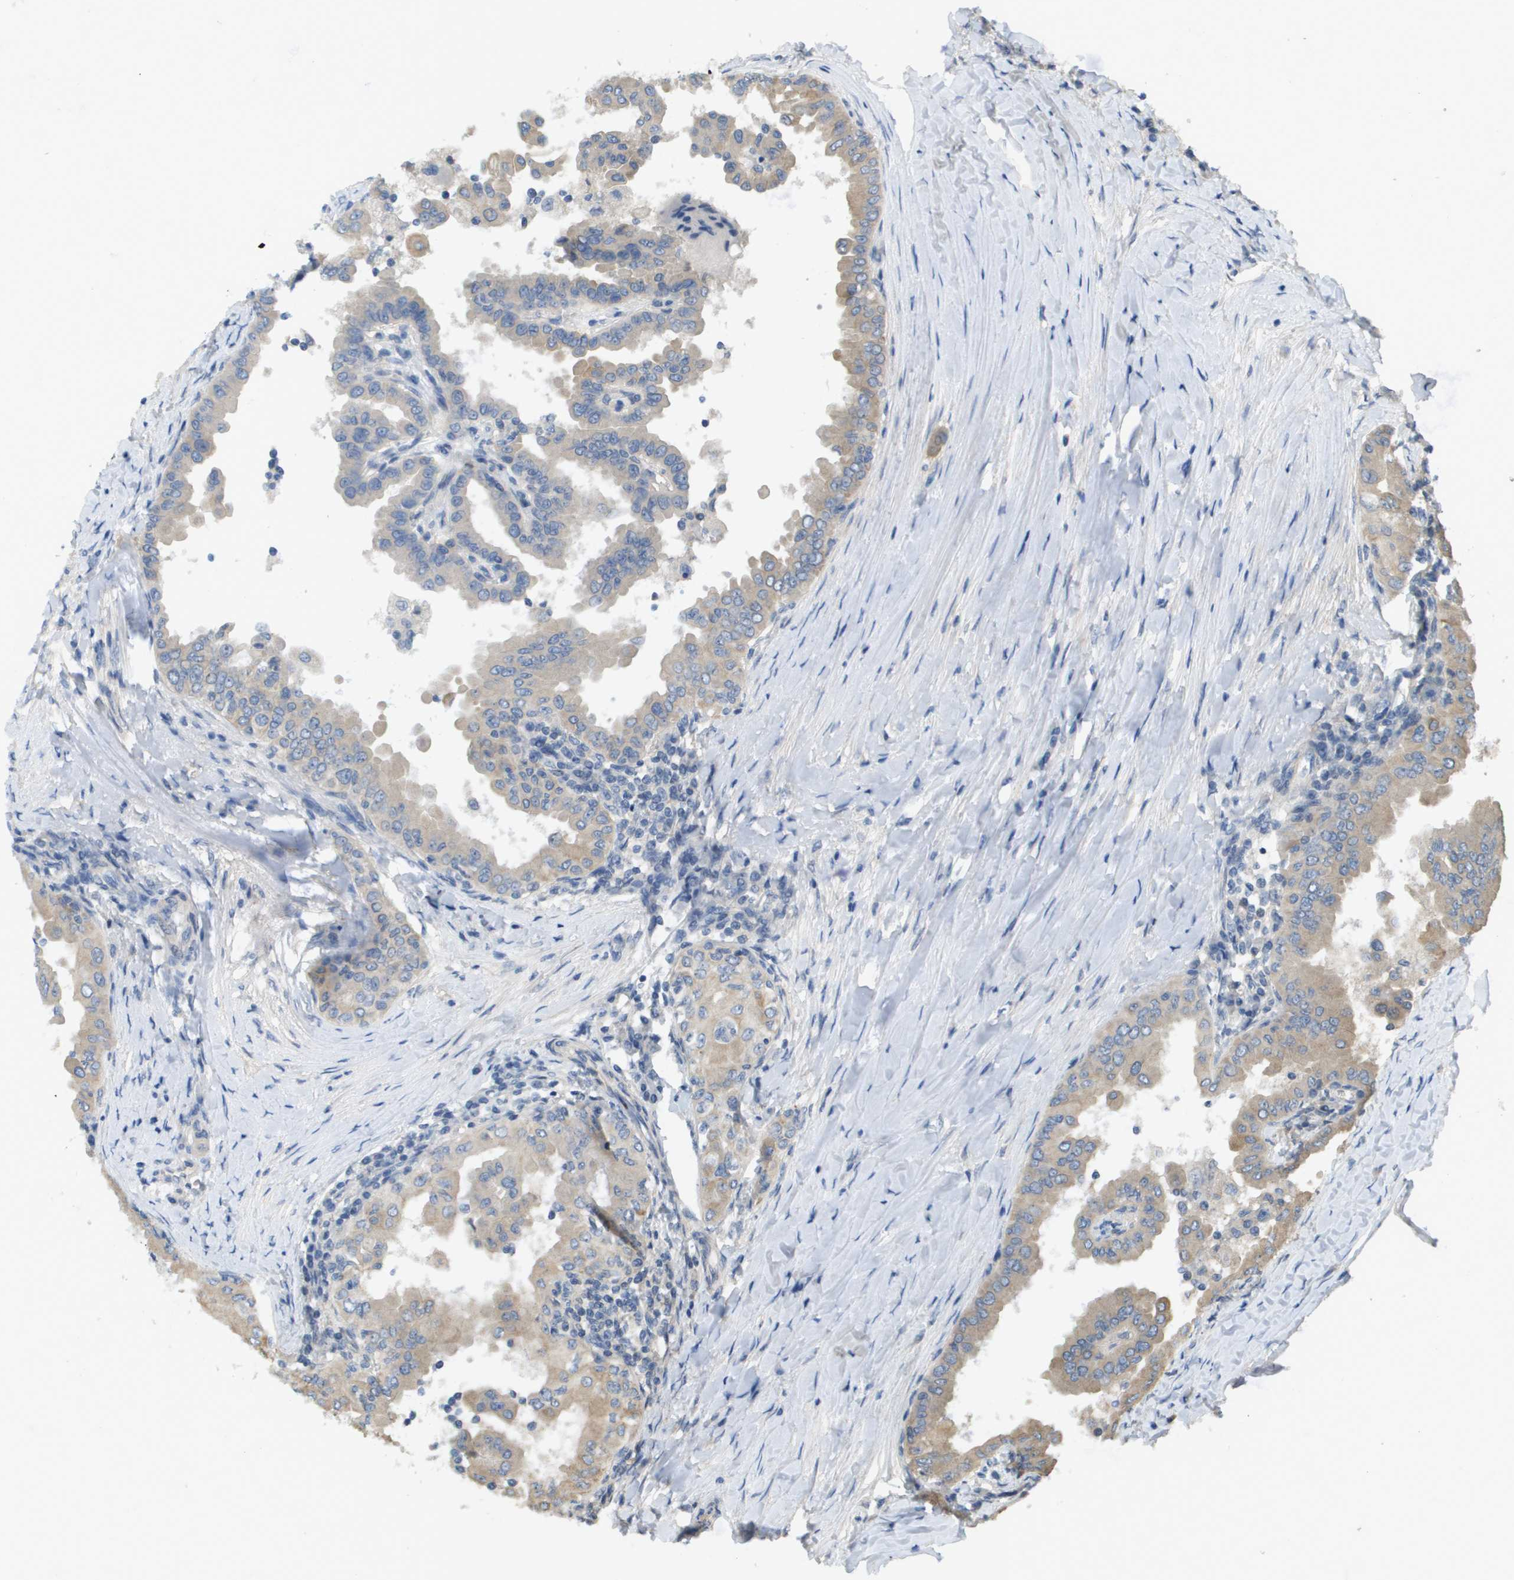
{"staining": {"intensity": "weak", "quantity": ">75%", "location": "cytoplasmic/membranous"}, "tissue": "thyroid cancer", "cell_type": "Tumor cells", "image_type": "cancer", "snomed": [{"axis": "morphology", "description": "Papillary adenocarcinoma, NOS"}, {"axis": "topography", "description": "Thyroid gland"}], "caption": "A photomicrograph of human papillary adenocarcinoma (thyroid) stained for a protein displays weak cytoplasmic/membranous brown staining in tumor cells.", "gene": "KRT23", "patient": {"sex": "male", "age": 33}}